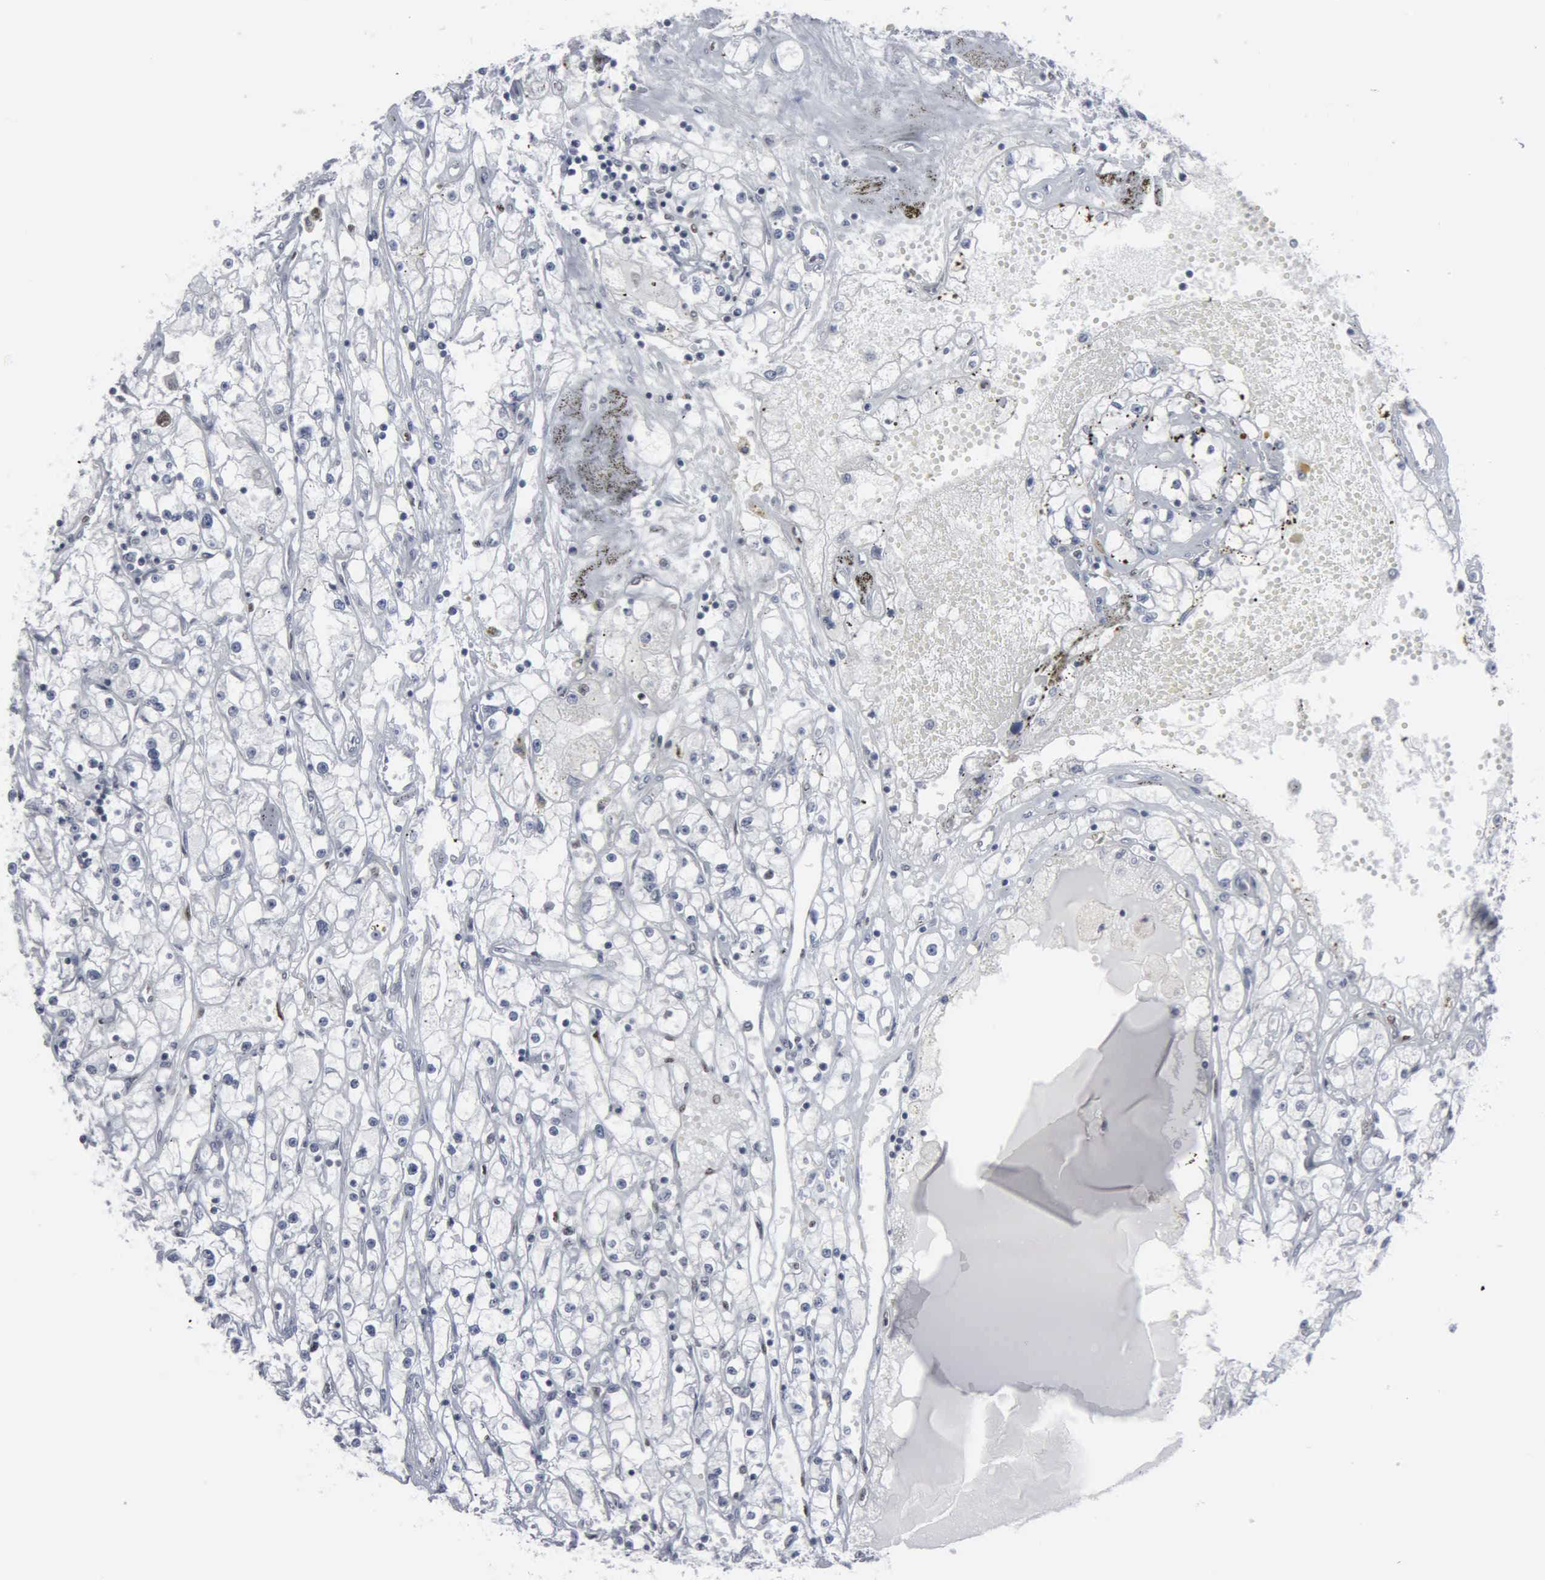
{"staining": {"intensity": "negative", "quantity": "none", "location": "none"}, "tissue": "renal cancer", "cell_type": "Tumor cells", "image_type": "cancer", "snomed": [{"axis": "morphology", "description": "Adenocarcinoma, NOS"}, {"axis": "topography", "description": "Kidney"}], "caption": "Tumor cells are negative for brown protein staining in renal cancer (adenocarcinoma).", "gene": "CCND3", "patient": {"sex": "male", "age": 56}}